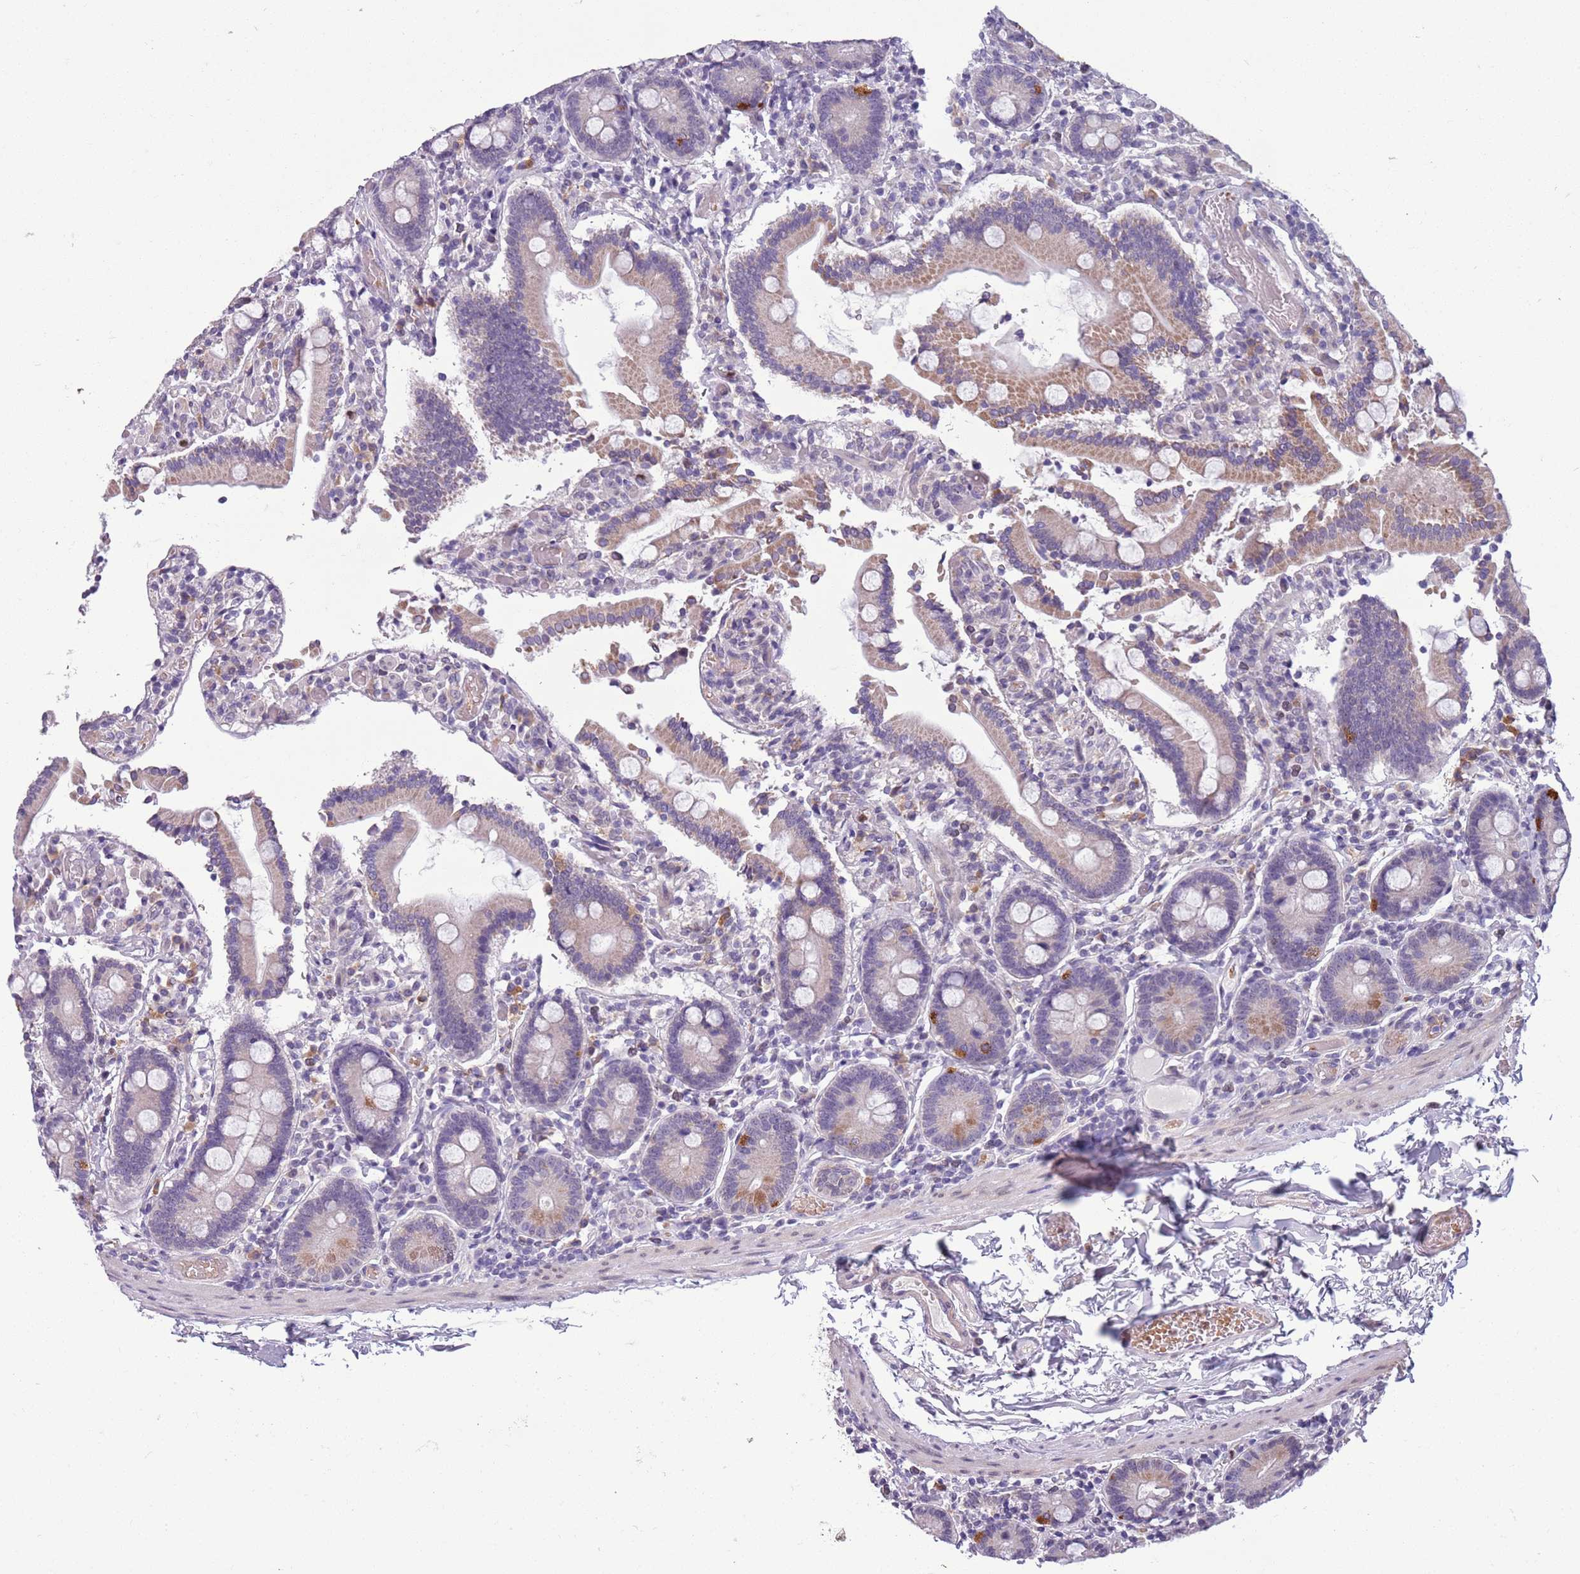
{"staining": {"intensity": "weak", "quantity": "25%-75%", "location": "cytoplasmic/membranous"}, "tissue": "duodenum", "cell_type": "Glandular cells", "image_type": "normal", "snomed": [{"axis": "morphology", "description": "Normal tissue, NOS"}, {"axis": "topography", "description": "Duodenum"}], "caption": "Weak cytoplasmic/membranous expression for a protein is identified in approximately 25%-75% of glandular cells of benign duodenum using immunohistochemistry (IHC).", "gene": "ADCY7", "patient": {"sex": "male", "age": 55}}